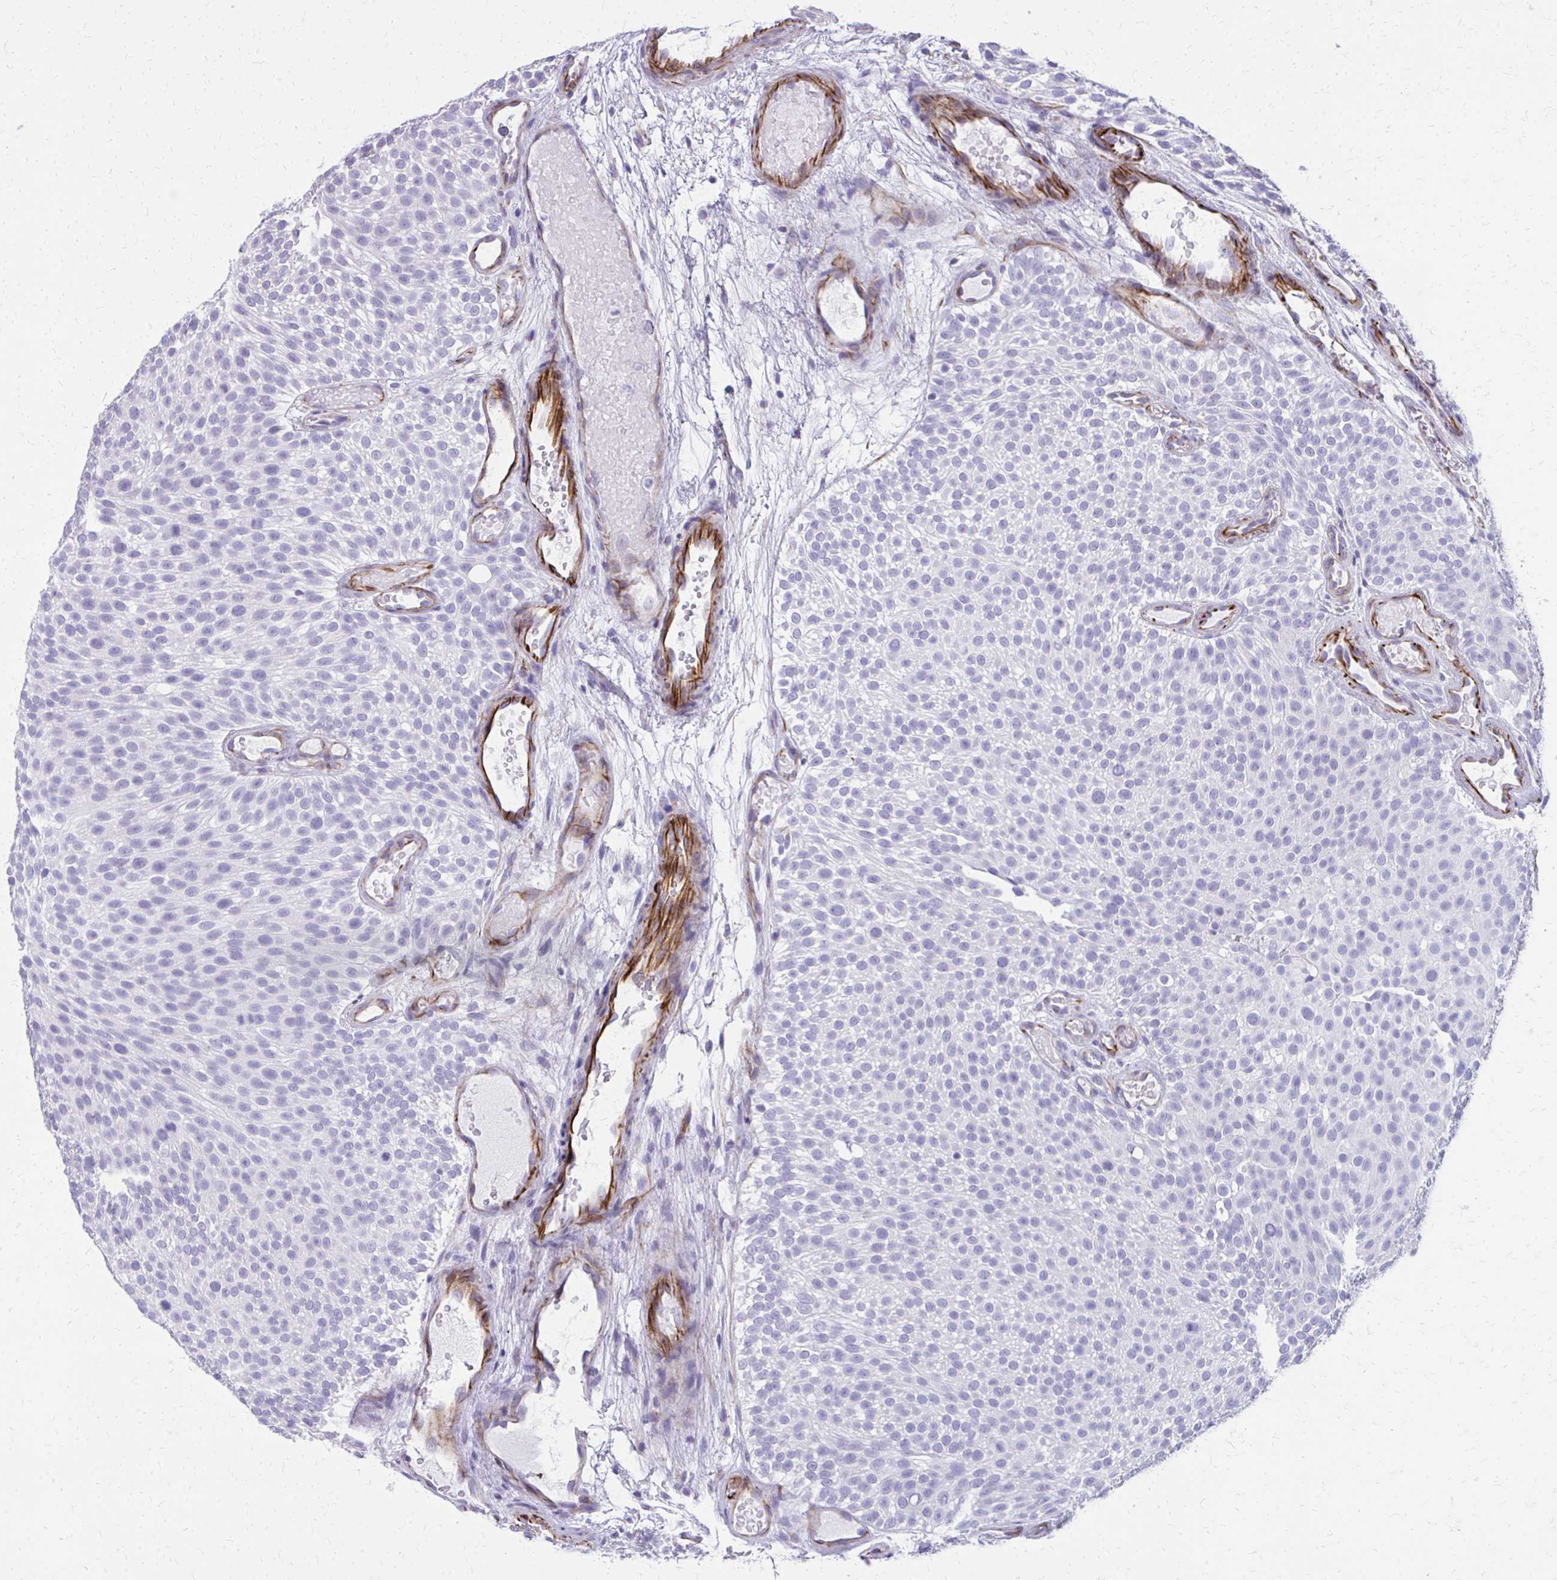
{"staining": {"intensity": "negative", "quantity": "none", "location": "none"}, "tissue": "urothelial cancer", "cell_type": "Tumor cells", "image_type": "cancer", "snomed": [{"axis": "morphology", "description": "Urothelial carcinoma, Low grade"}, {"axis": "topography", "description": "Urinary bladder"}], "caption": "DAB (3,3'-diaminobenzidine) immunohistochemical staining of urothelial cancer displays no significant expression in tumor cells. (Immunohistochemistry, brightfield microscopy, high magnification).", "gene": "TRIM6", "patient": {"sex": "male", "age": 78}}